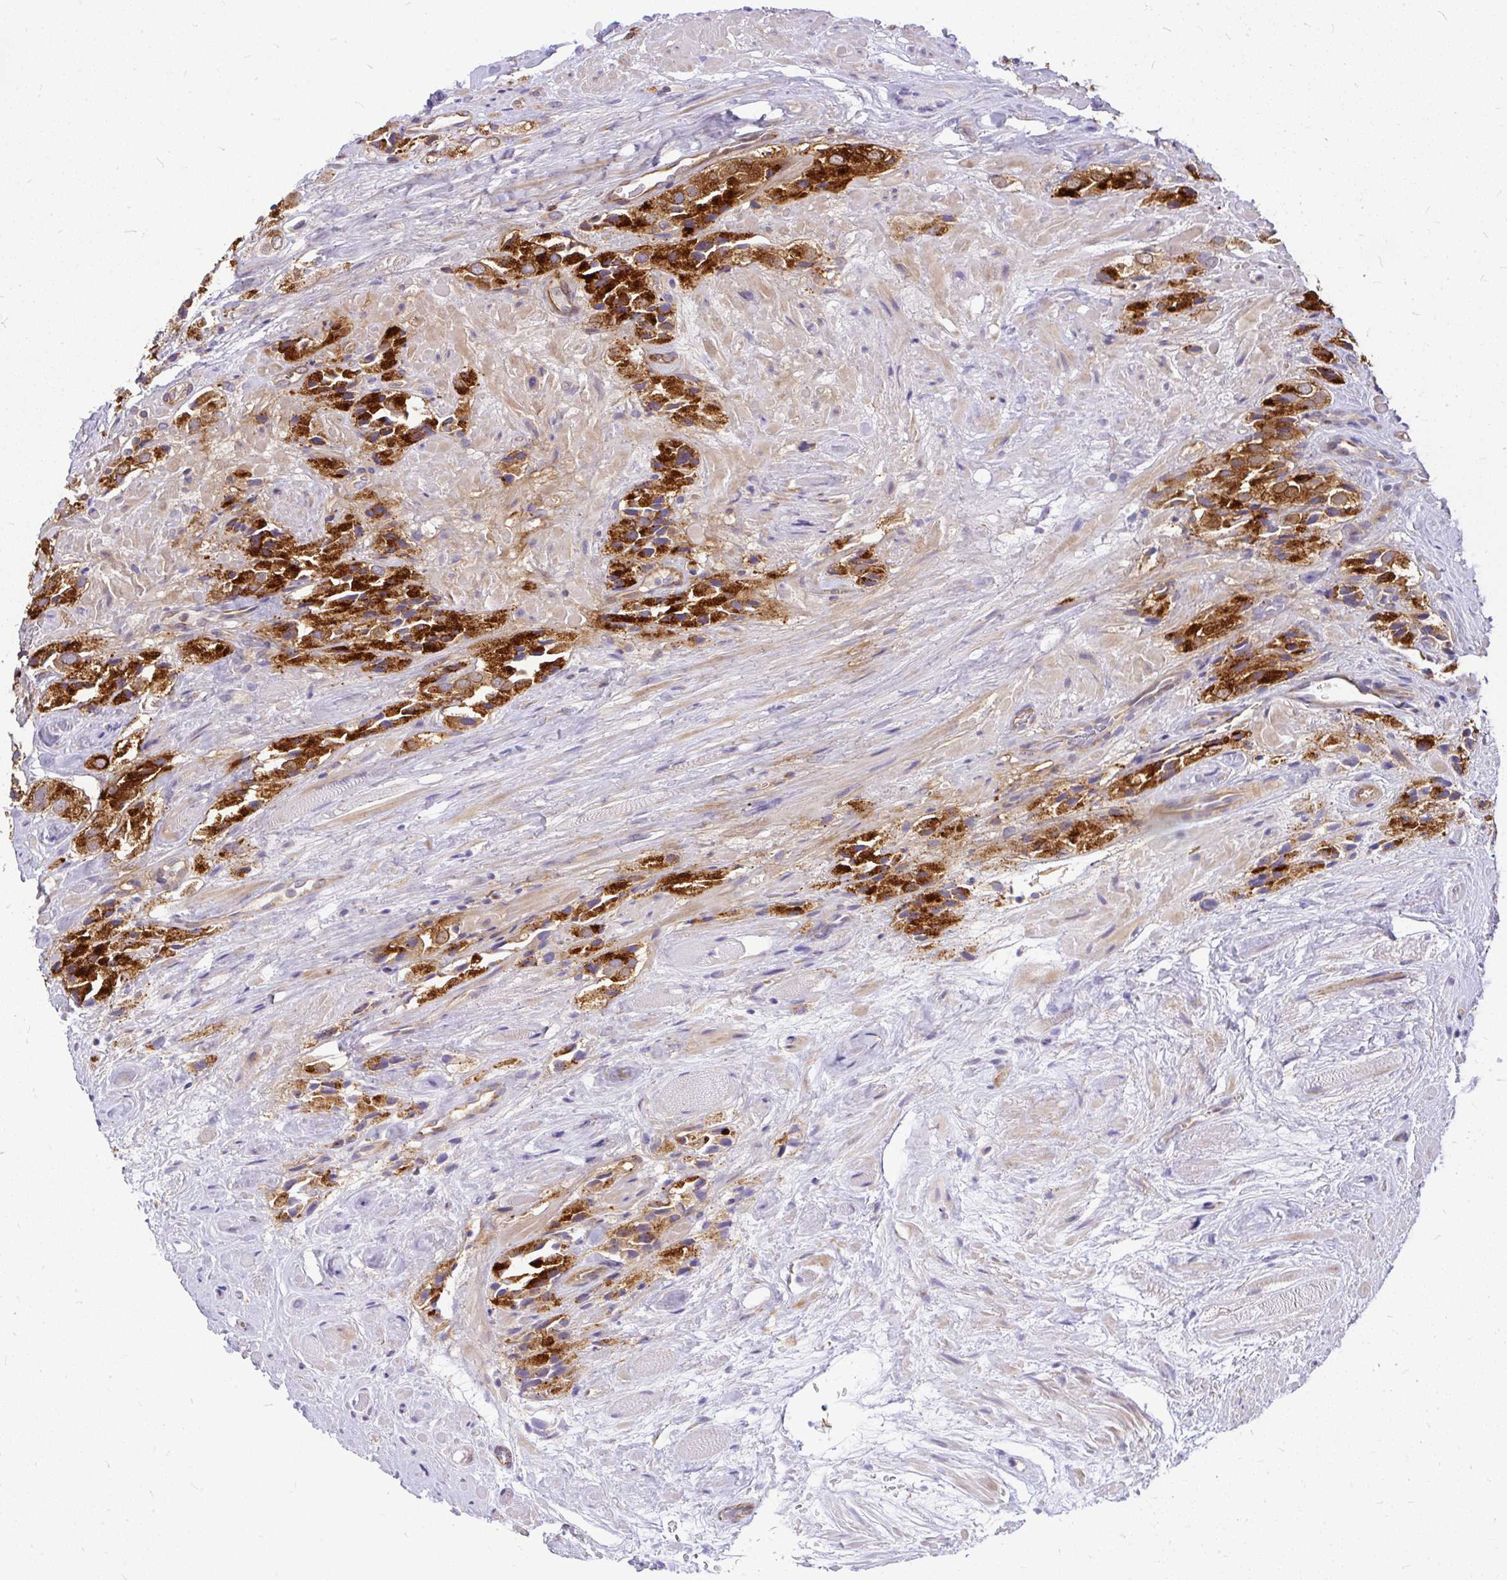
{"staining": {"intensity": "strong", "quantity": ">75%", "location": "cytoplasmic/membranous"}, "tissue": "prostate cancer", "cell_type": "Tumor cells", "image_type": "cancer", "snomed": [{"axis": "morphology", "description": "Adenocarcinoma, High grade"}, {"axis": "topography", "description": "Prostate and seminal vesicle, NOS"}], "caption": "Protein positivity by IHC shows strong cytoplasmic/membranous positivity in about >75% of tumor cells in prostate cancer (high-grade adenocarcinoma).", "gene": "FAM83C", "patient": {"sex": "male", "age": 64}}